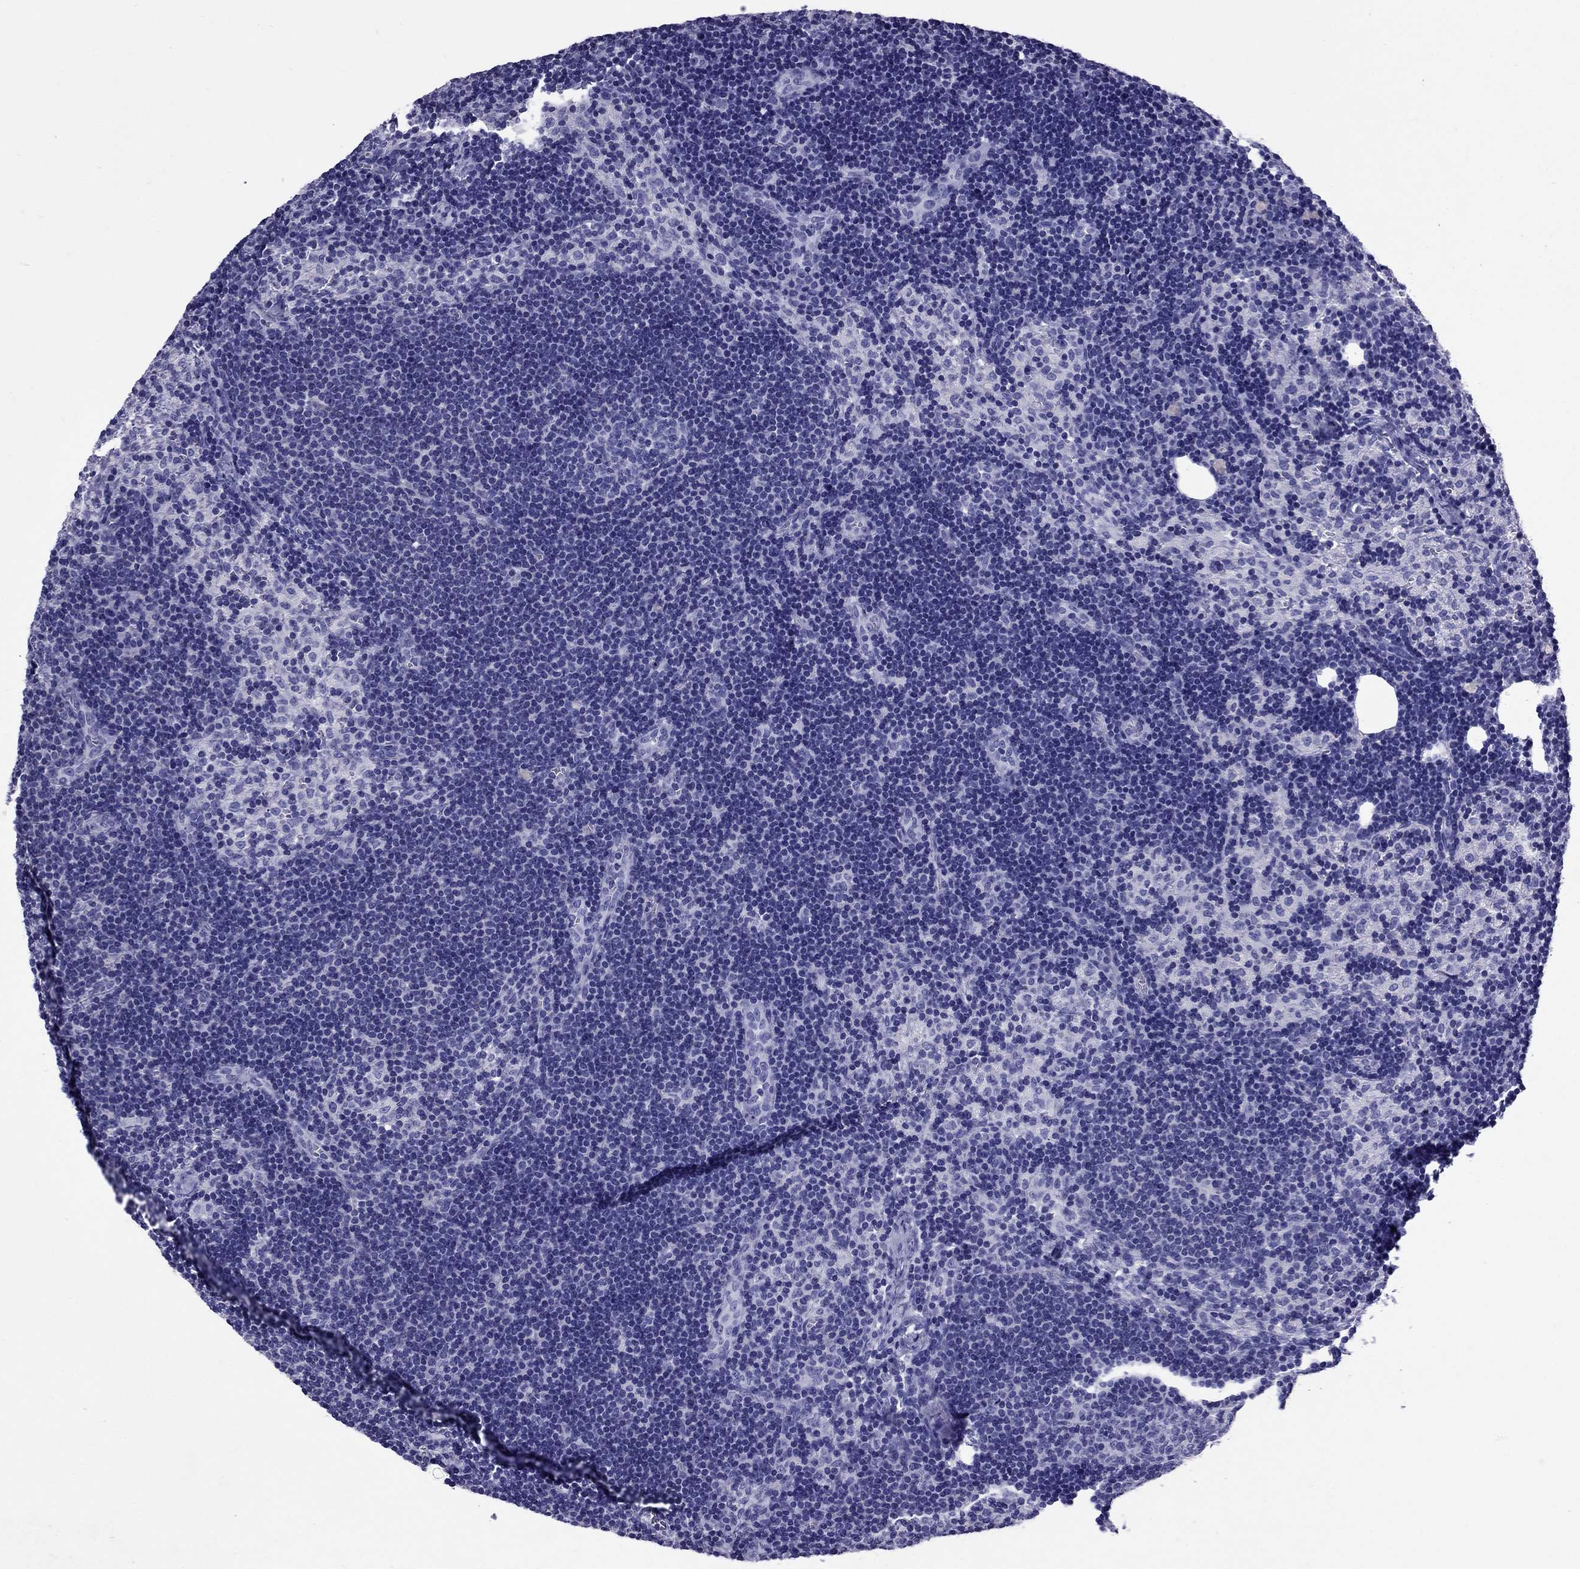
{"staining": {"intensity": "negative", "quantity": "none", "location": "none"}, "tissue": "lymph node", "cell_type": "Germinal center cells", "image_type": "normal", "snomed": [{"axis": "morphology", "description": "Normal tissue, NOS"}, {"axis": "topography", "description": "Lymph node"}], "caption": "The immunohistochemistry photomicrograph has no significant expression in germinal center cells of lymph node.", "gene": "AVPR1B", "patient": {"sex": "female", "age": 52}}